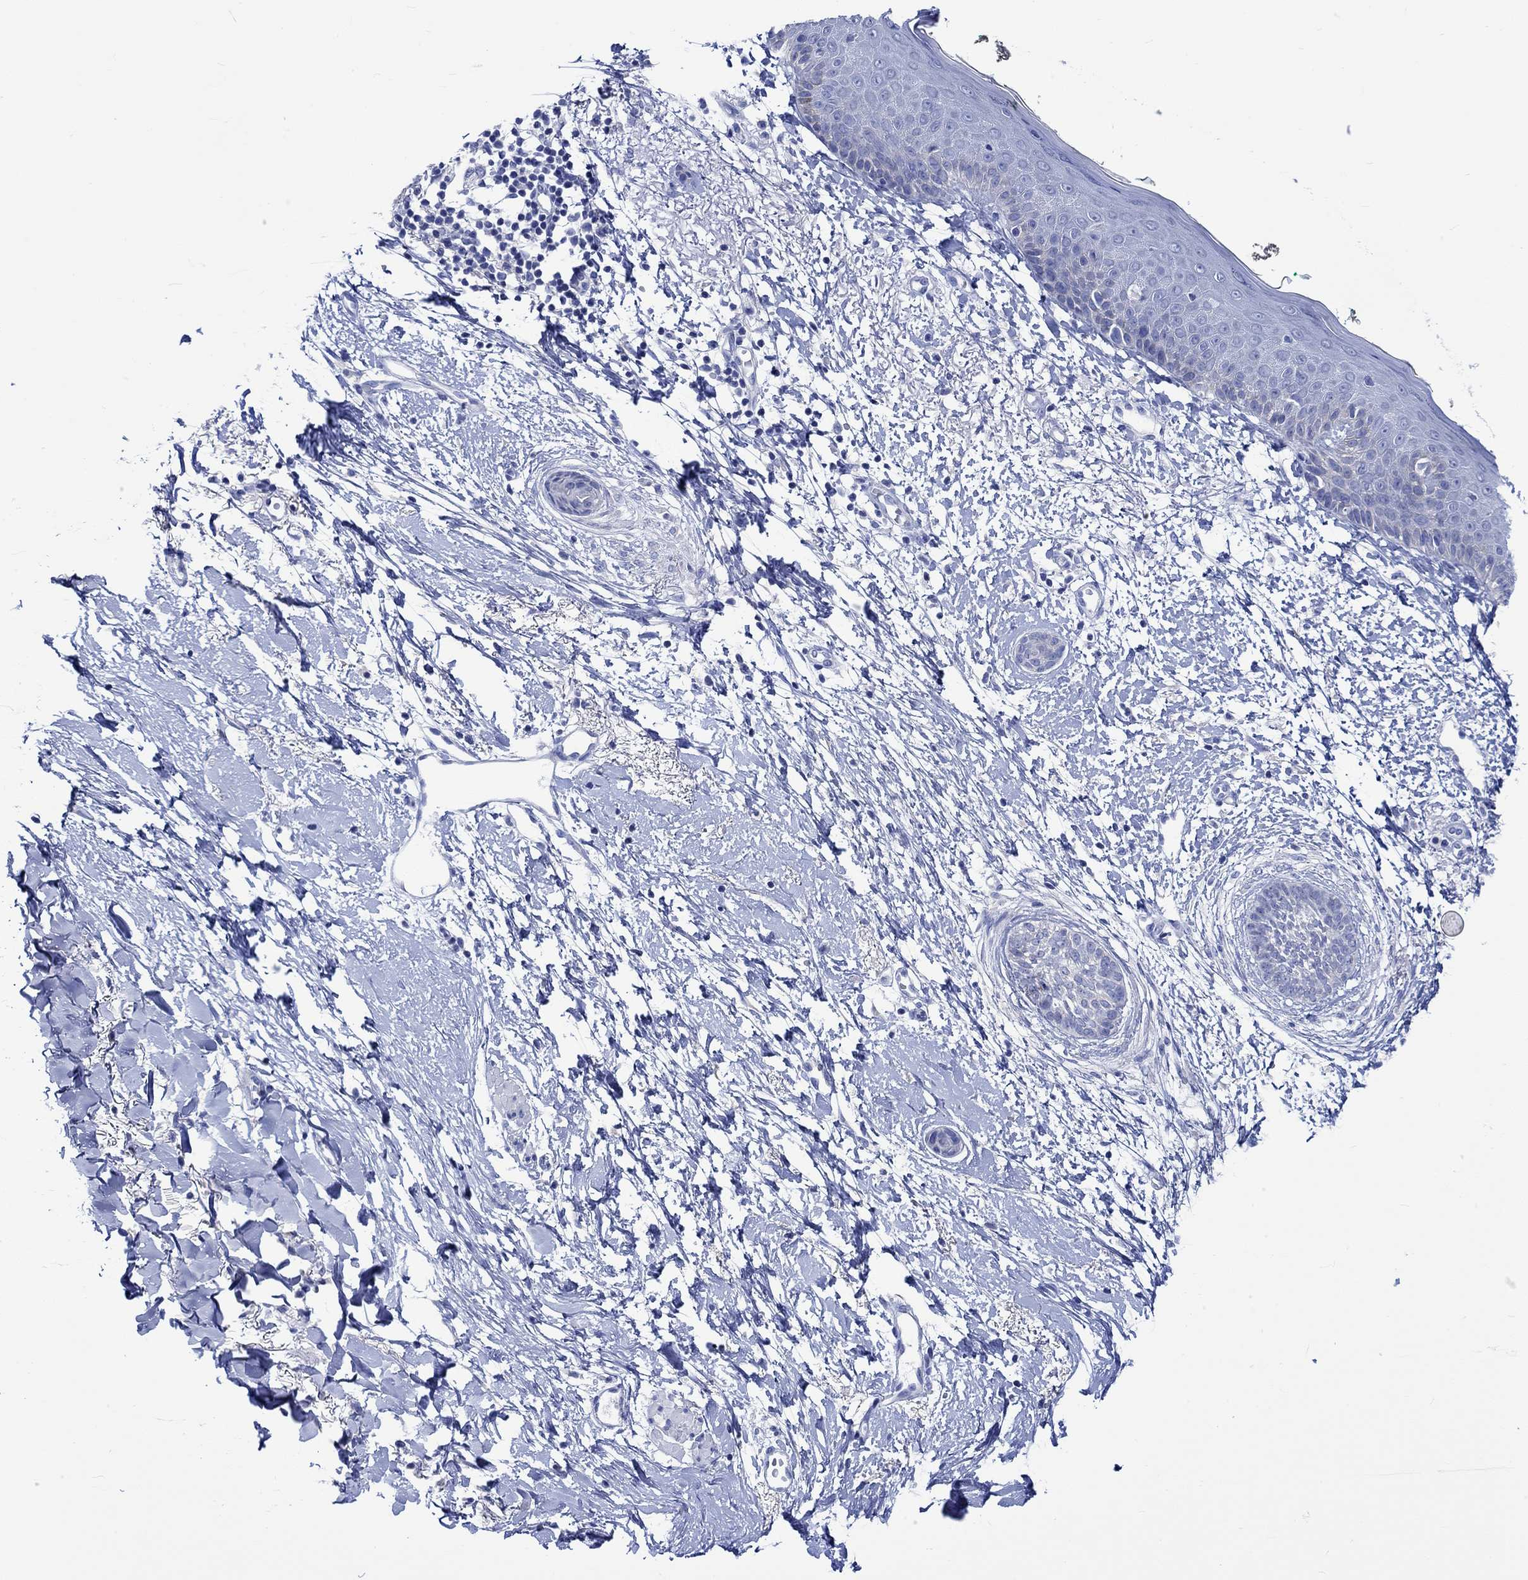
{"staining": {"intensity": "negative", "quantity": "none", "location": "none"}, "tissue": "skin cancer", "cell_type": "Tumor cells", "image_type": "cancer", "snomed": [{"axis": "morphology", "description": "Normal tissue, NOS"}, {"axis": "morphology", "description": "Basal cell carcinoma"}, {"axis": "topography", "description": "Skin"}], "caption": "Immunohistochemical staining of human skin cancer demonstrates no significant expression in tumor cells. (Immunohistochemistry, brightfield microscopy, high magnification).", "gene": "PTPRN2", "patient": {"sex": "male", "age": 84}}